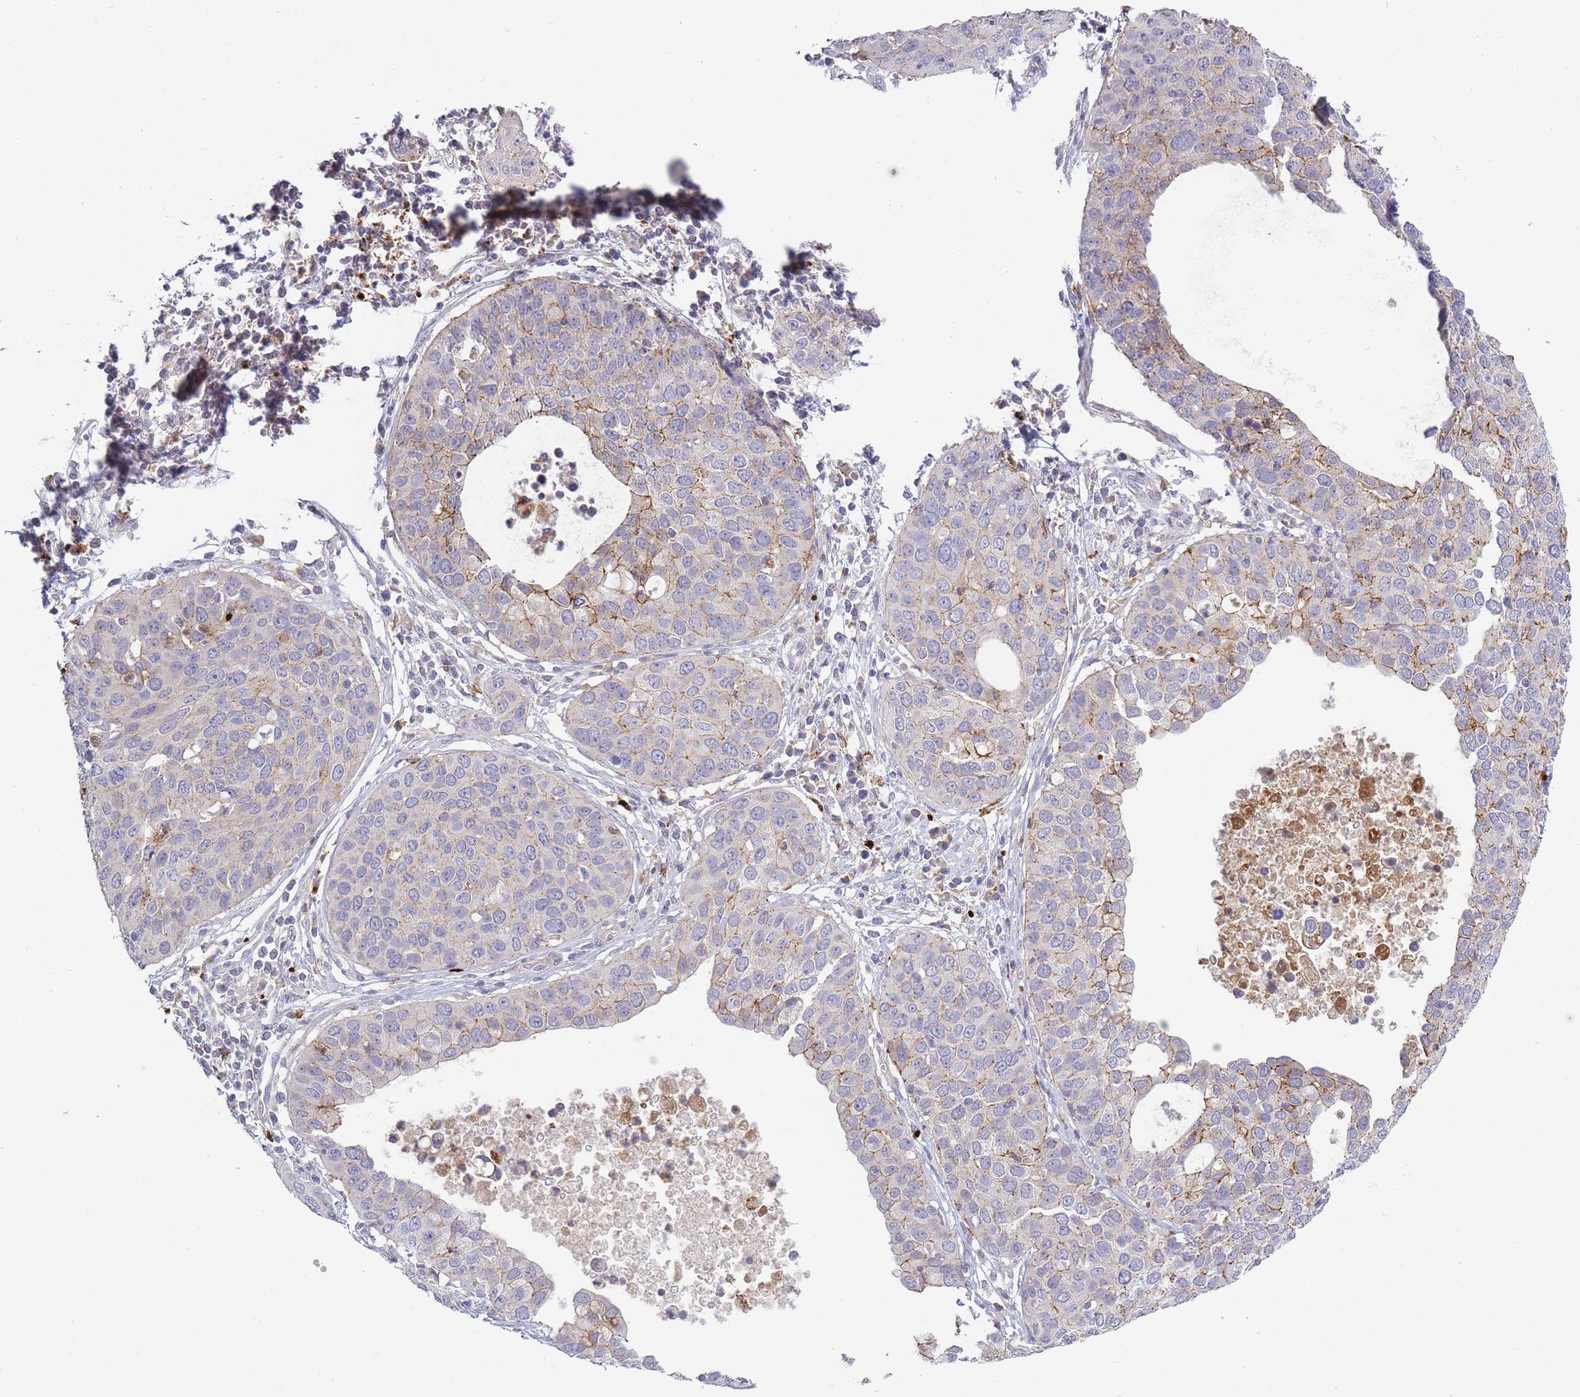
{"staining": {"intensity": "moderate", "quantity": "<25%", "location": "cytoplasmic/membranous"}, "tissue": "cervical cancer", "cell_type": "Tumor cells", "image_type": "cancer", "snomed": [{"axis": "morphology", "description": "Squamous cell carcinoma, NOS"}, {"axis": "topography", "description": "Cervix"}], "caption": "A brown stain shows moderate cytoplasmic/membranous expression of a protein in human cervical cancer (squamous cell carcinoma) tumor cells.", "gene": "TRIM61", "patient": {"sex": "female", "age": 36}}